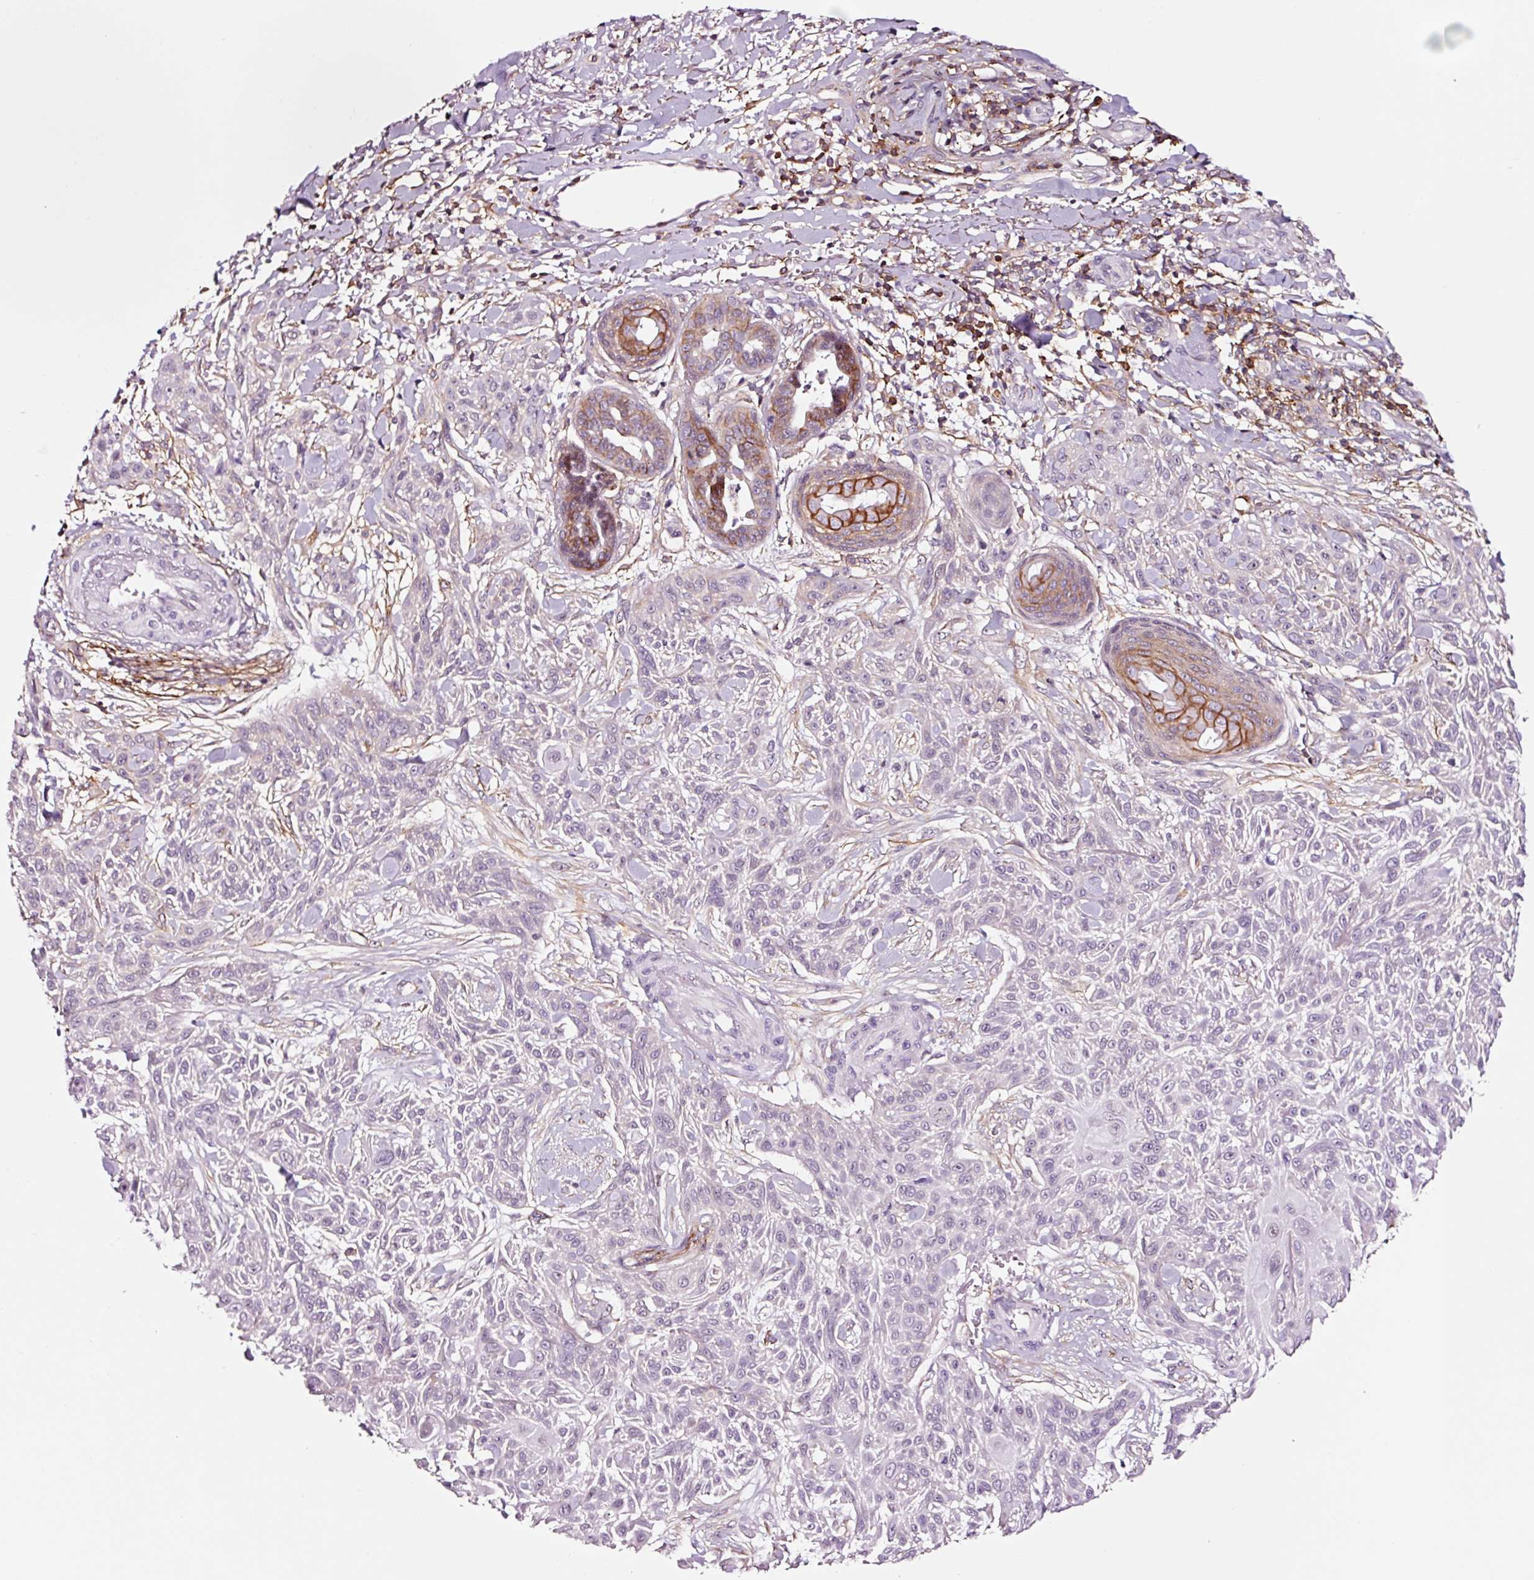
{"staining": {"intensity": "negative", "quantity": "none", "location": "none"}, "tissue": "skin cancer", "cell_type": "Tumor cells", "image_type": "cancer", "snomed": [{"axis": "morphology", "description": "Squamous cell carcinoma, NOS"}, {"axis": "topography", "description": "Skin"}], "caption": "Immunohistochemistry photomicrograph of neoplastic tissue: human squamous cell carcinoma (skin) stained with DAB reveals no significant protein staining in tumor cells.", "gene": "ADD3", "patient": {"sex": "male", "age": 86}}